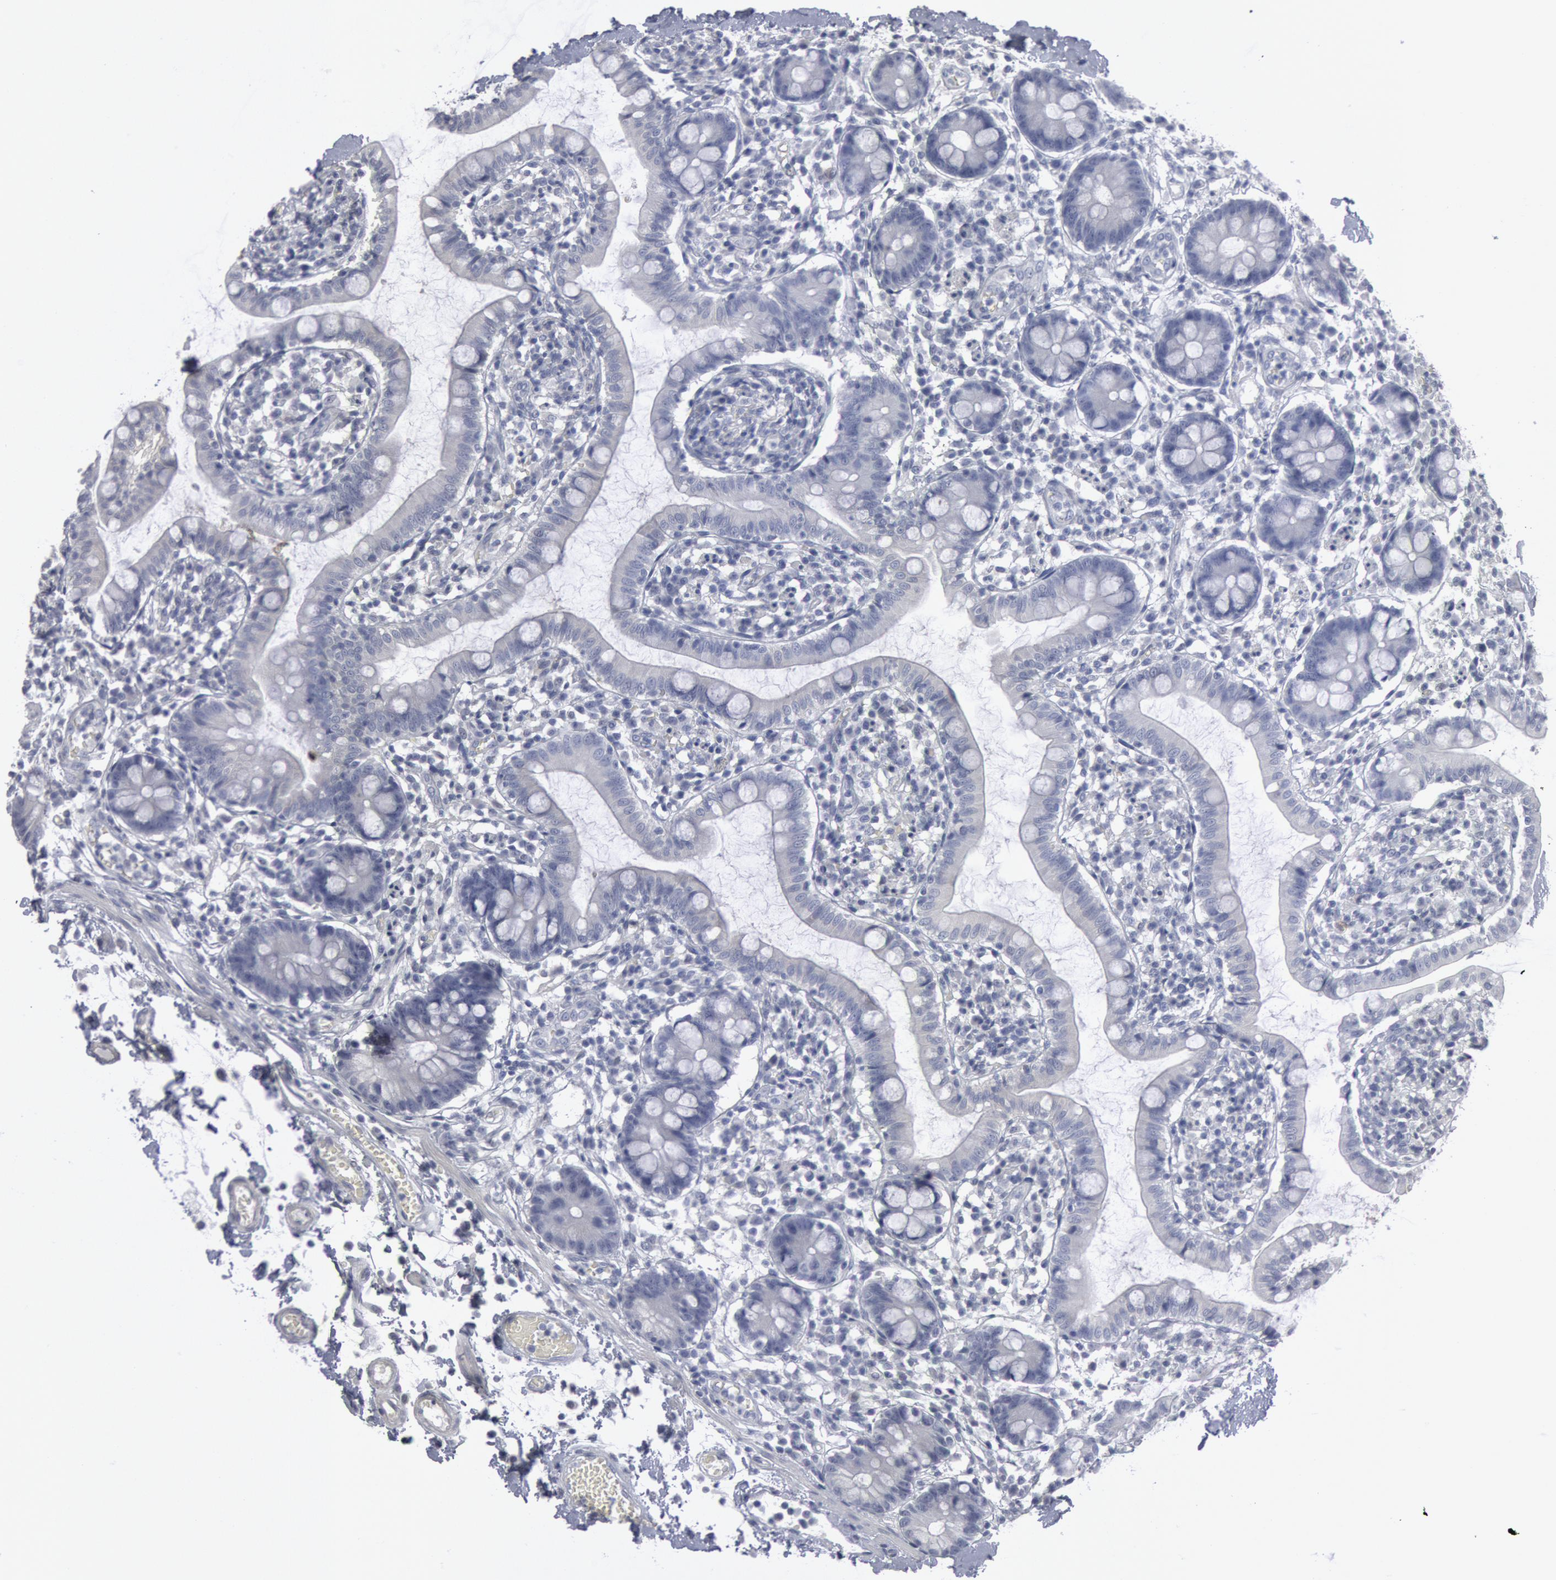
{"staining": {"intensity": "negative", "quantity": "none", "location": "none"}, "tissue": "small intestine", "cell_type": "Glandular cells", "image_type": "normal", "snomed": [{"axis": "morphology", "description": "Normal tissue, NOS"}, {"axis": "topography", "description": "Small intestine"}], "caption": "Small intestine was stained to show a protein in brown. There is no significant staining in glandular cells. (DAB (3,3'-diaminobenzidine) immunohistochemistry (IHC) visualized using brightfield microscopy, high magnification).", "gene": "DMC1", "patient": {"sex": "female", "age": 61}}